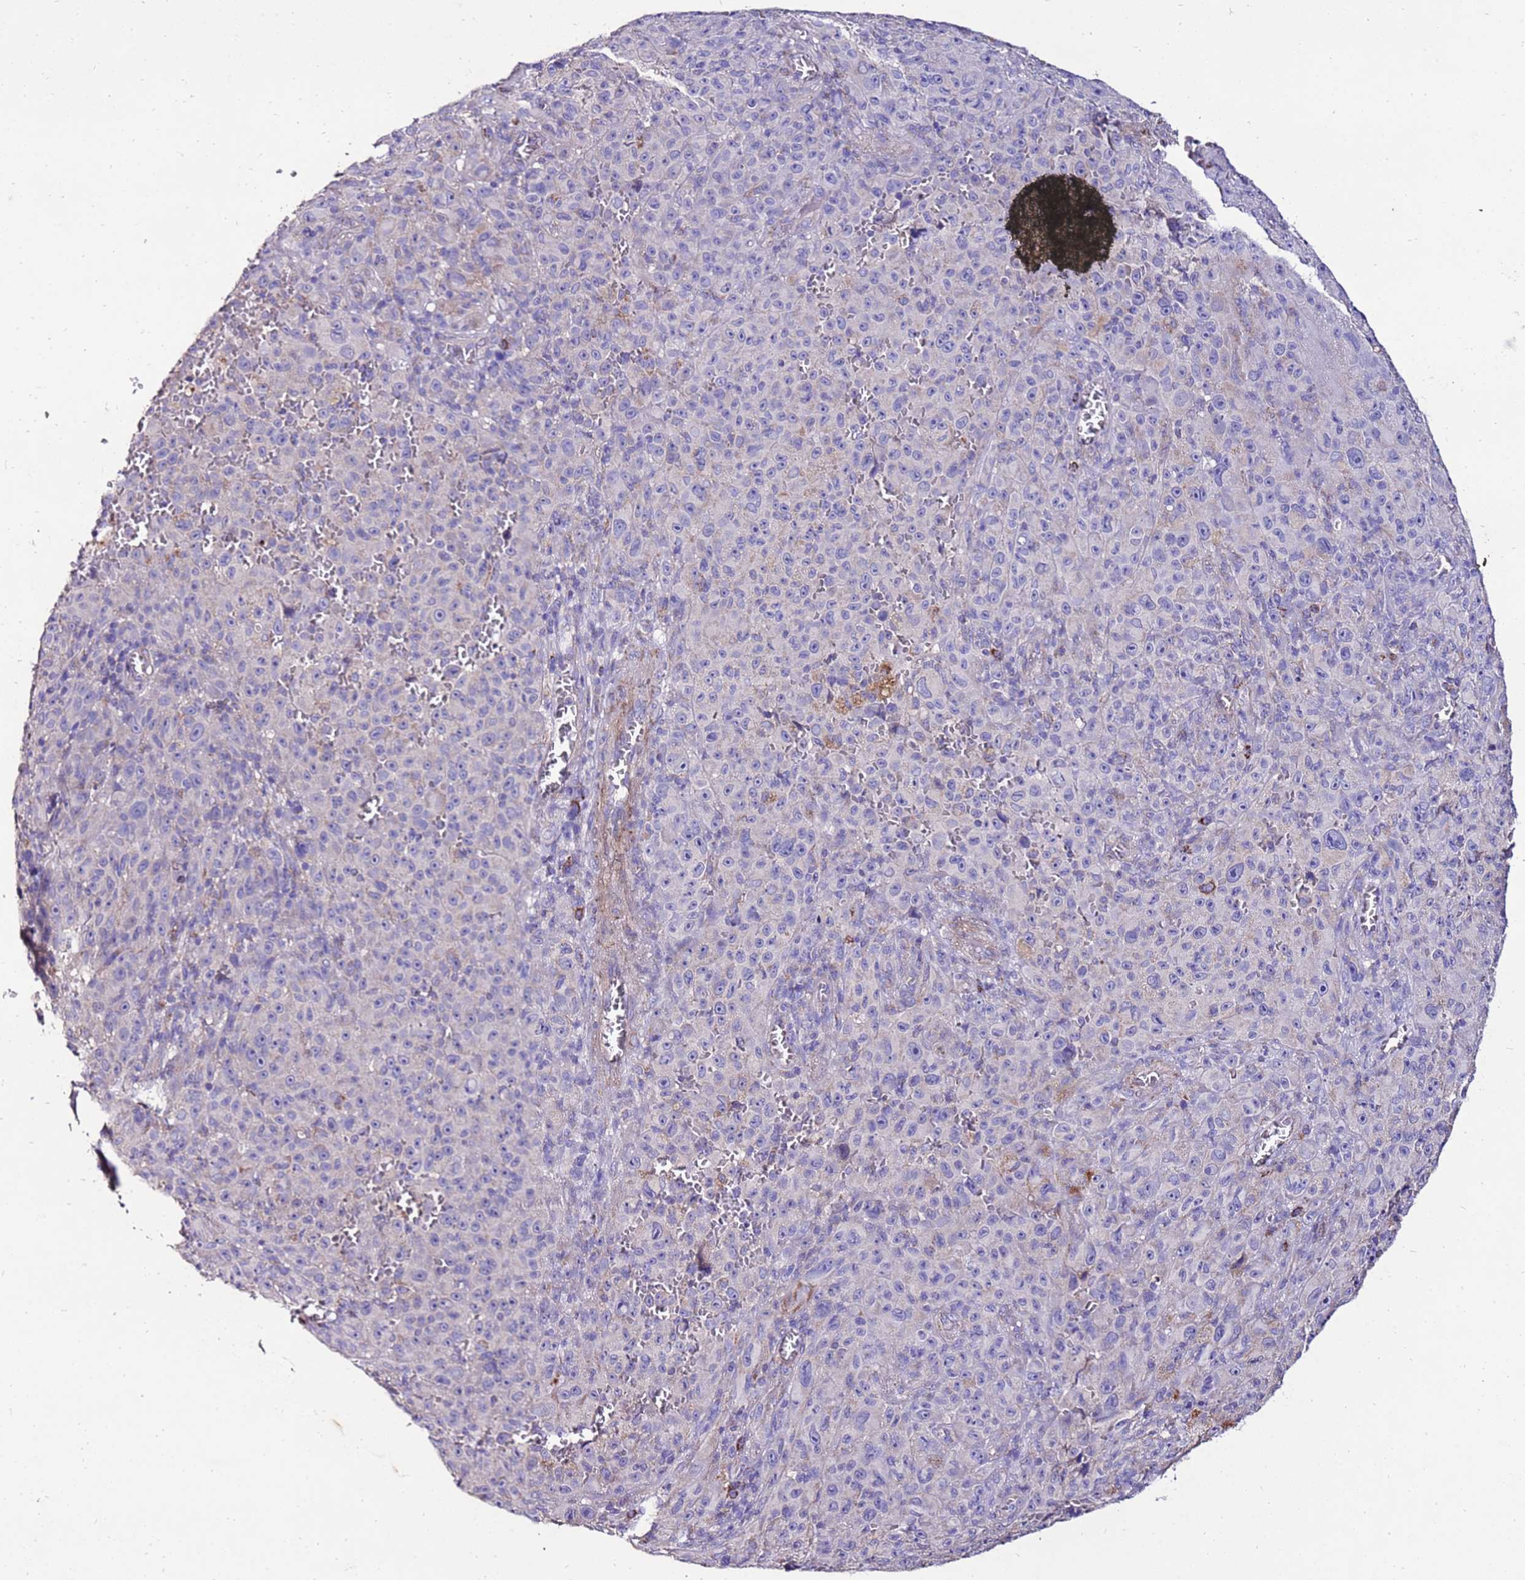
{"staining": {"intensity": "negative", "quantity": "none", "location": "none"}, "tissue": "melanoma", "cell_type": "Tumor cells", "image_type": "cancer", "snomed": [{"axis": "morphology", "description": "Malignant melanoma, NOS"}, {"axis": "topography", "description": "Skin"}], "caption": "Immunohistochemistry of malignant melanoma shows no staining in tumor cells.", "gene": "TMEM106C", "patient": {"sex": "female", "age": 82}}